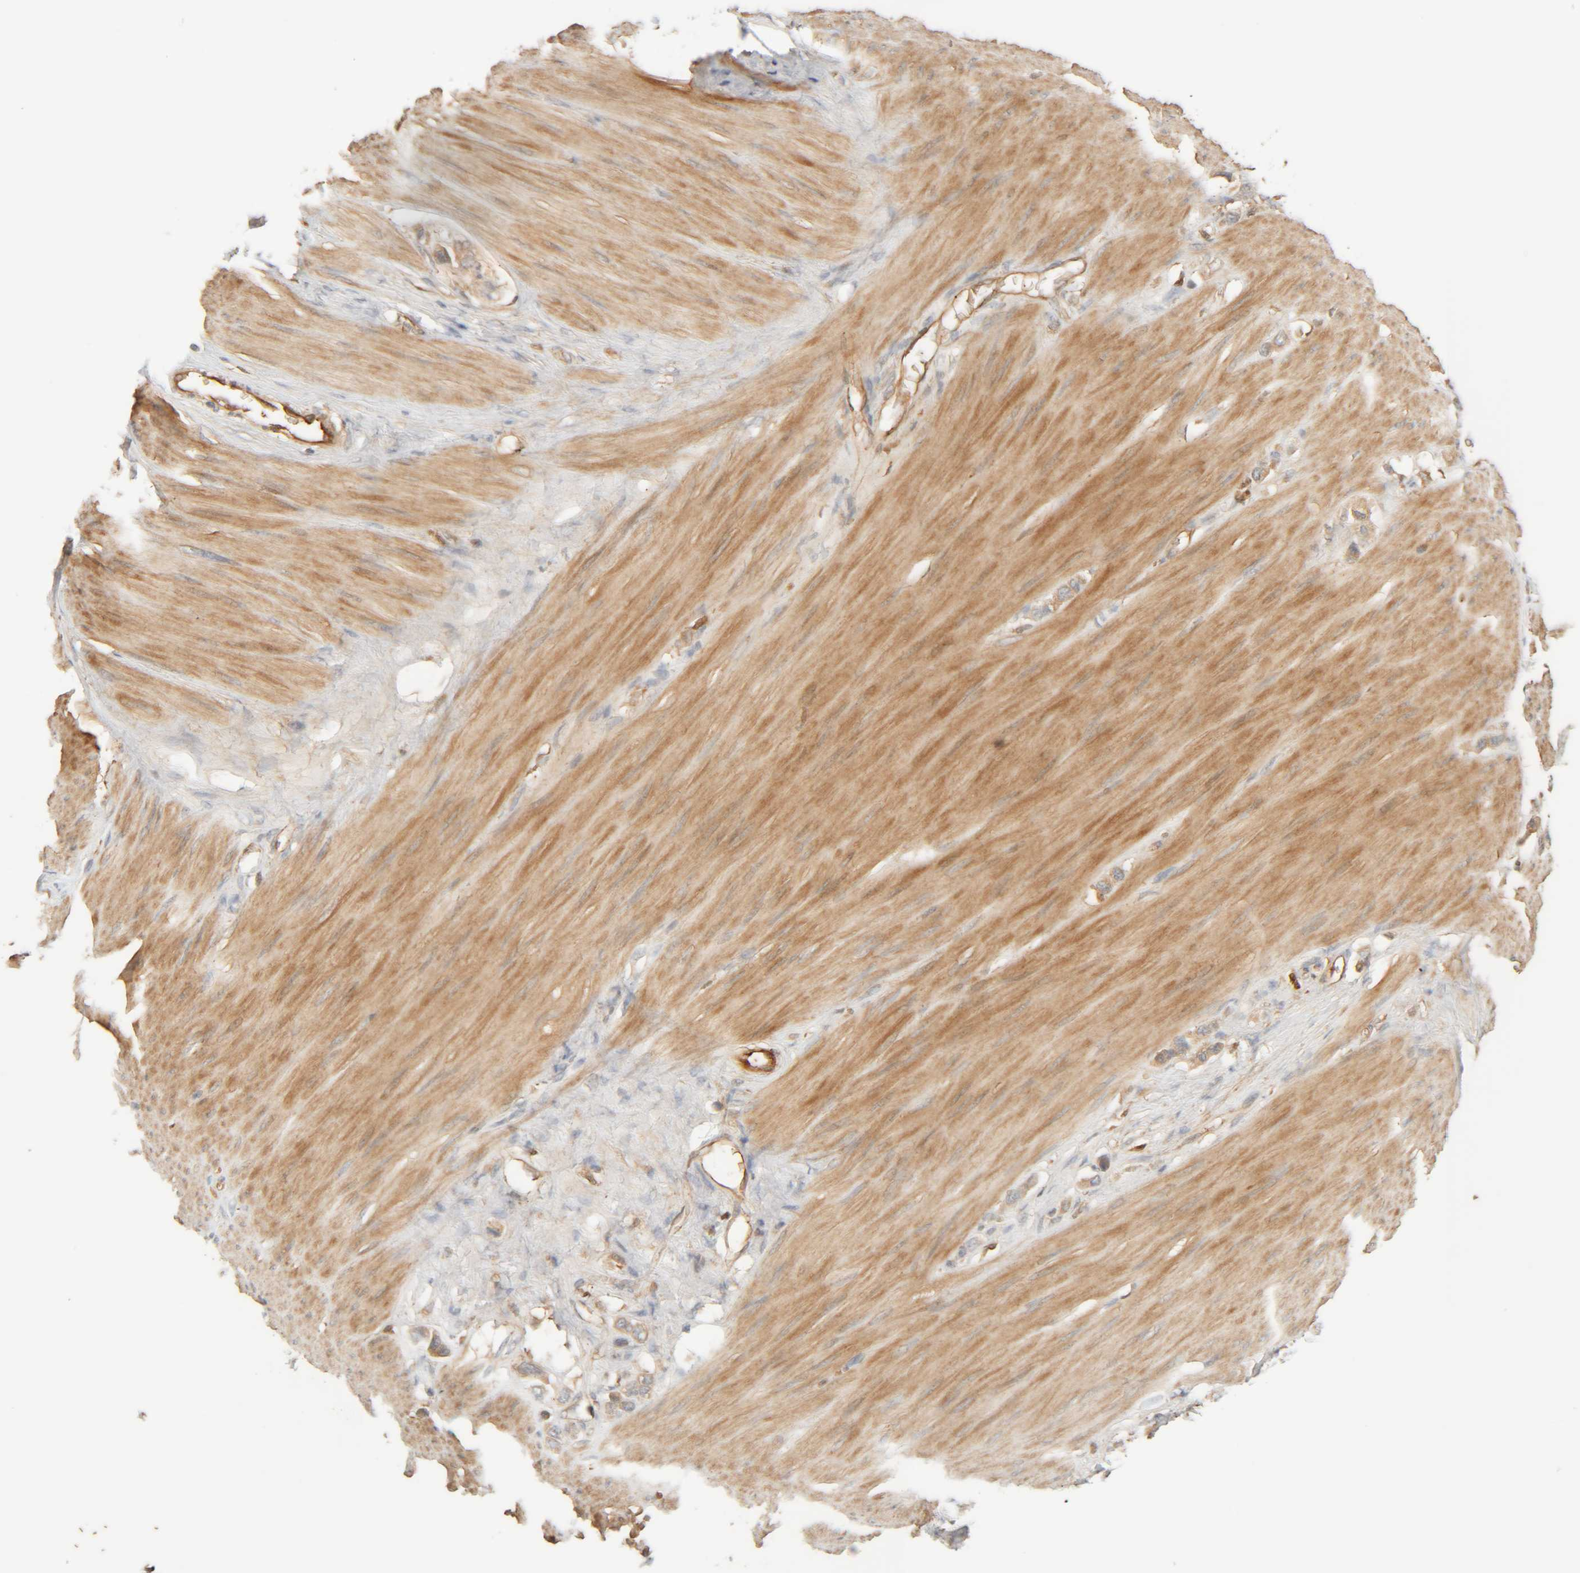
{"staining": {"intensity": "weak", "quantity": ">75%", "location": "cytoplasmic/membranous"}, "tissue": "stomach cancer", "cell_type": "Tumor cells", "image_type": "cancer", "snomed": [{"axis": "morphology", "description": "Adenocarcinoma, NOS"}, {"axis": "topography", "description": "Stomach"}], "caption": "Adenocarcinoma (stomach) stained with DAB immunohistochemistry (IHC) shows low levels of weak cytoplasmic/membranous positivity in about >75% of tumor cells.", "gene": "TMEM192", "patient": {"sex": "female", "age": 65}}